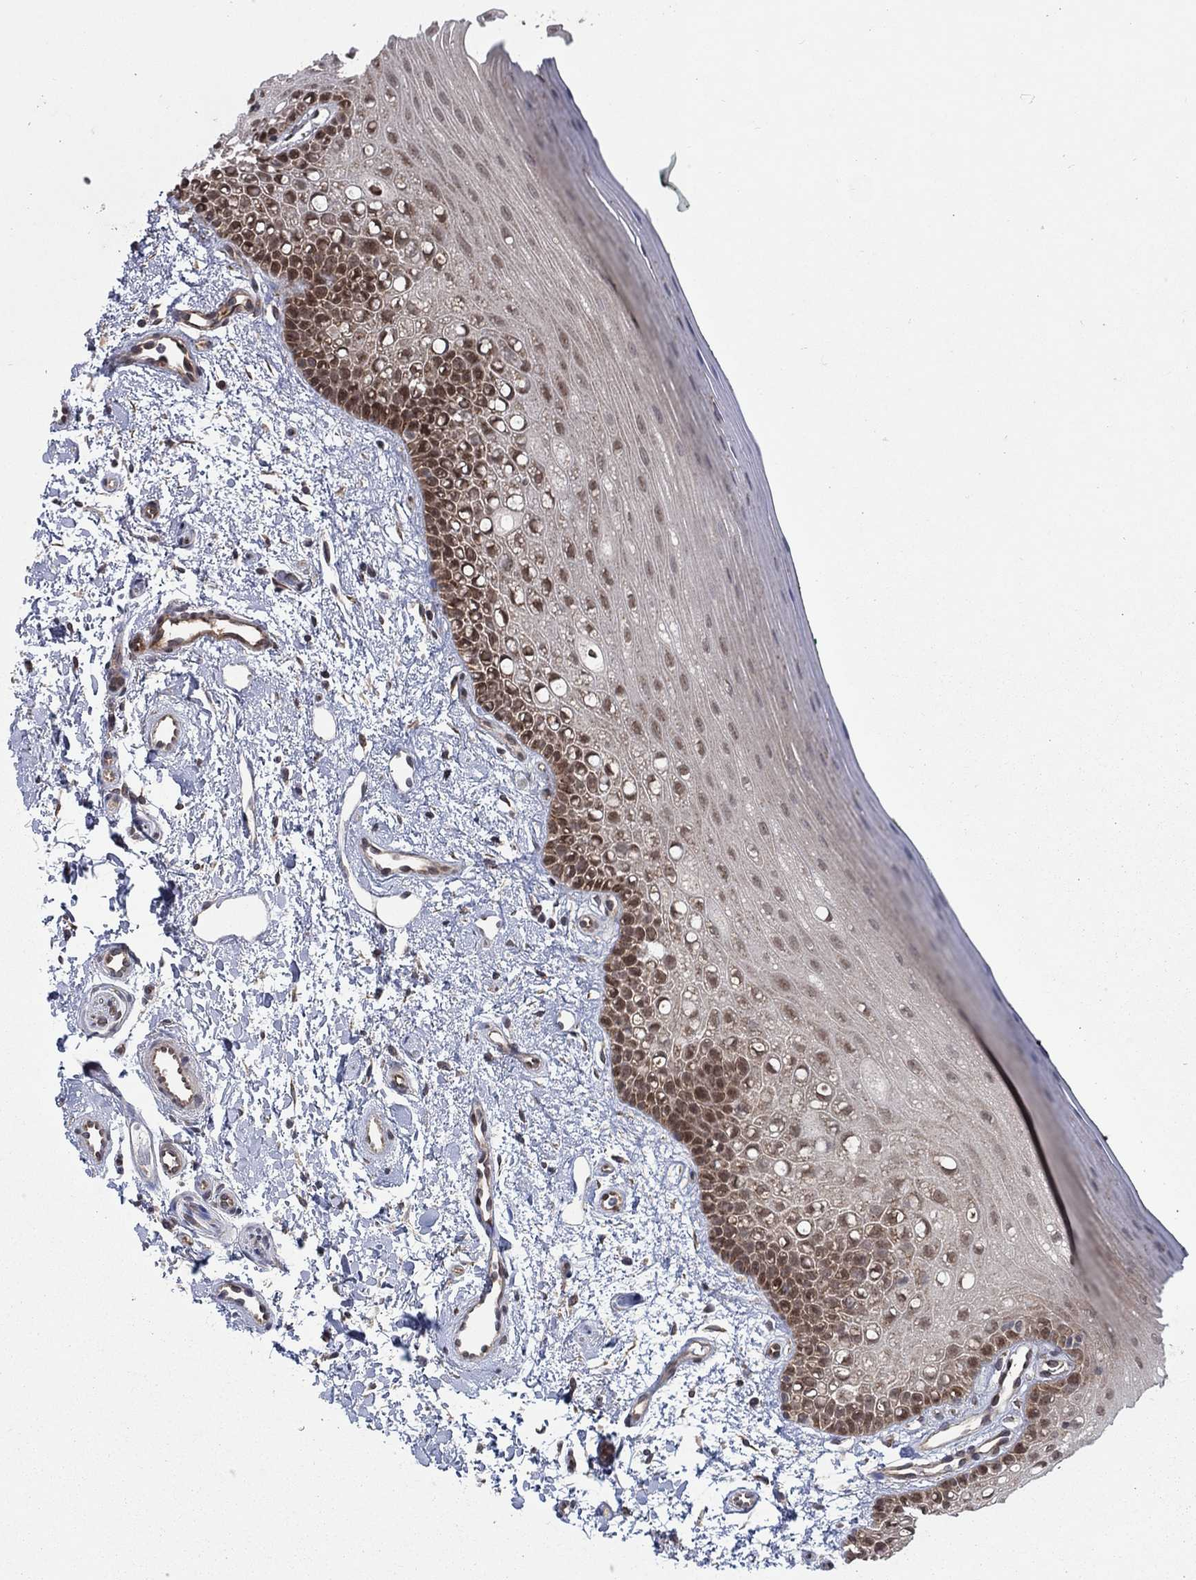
{"staining": {"intensity": "moderate", "quantity": "25%-75%", "location": "cytoplasmic/membranous,nuclear"}, "tissue": "oral mucosa", "cell_type": "Squamous epithelial cells", "image_type": "normal", "snomed": [{"axis": "morphology", "description": "Normal tissue, NOS"}, {"axis": "topography", "description": "Oral tissue"}], "caption": "Immunohistochemistry (IHC) histopathology image of unremarkable human oral mucosa stained for a protein (brown), which displays medium levels of moderate cytoplasmic/membranous,nuclear positivity in about 25%-75% of squamous epithelial cells.", "gene": "SH3RF1", "patient": {"sex": "female", "age": 78}}